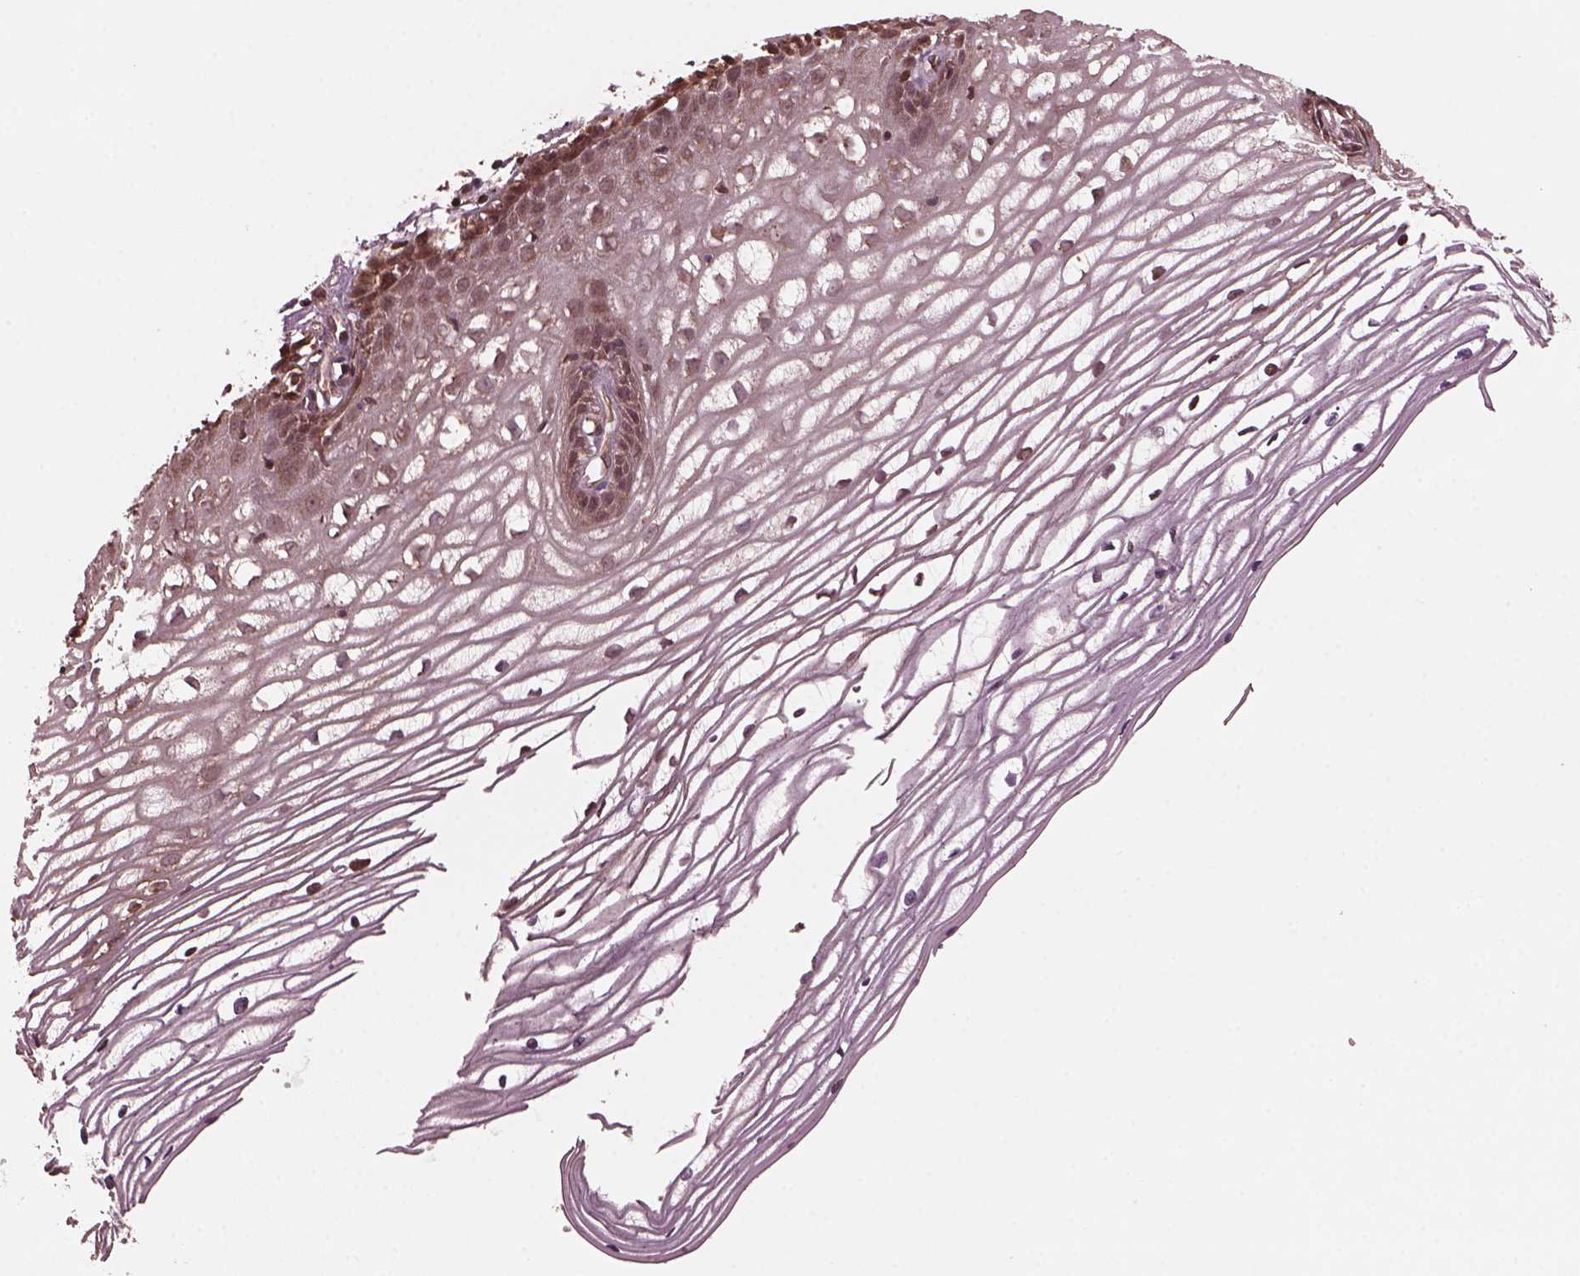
{"staining": {"intensity": "moderate", "quantity": ">75%", "location": "cytoplasmic/membranous"}, "tissue": "cervix", "cell_type": "Glandular cells", "image_type": "normal", "snomed": [{"axis": "morphology", "description": "Normal tissue, NOS"}, {"axis": "topography", "description": "Cervix"}], "caption": "The immunohistochemical stain highlights moderate cytoplasmic/membranous positivity in glandular cells of normal cervix.", "gene": "ZNF292", "patient": {"sex": "female", "age": 40}}